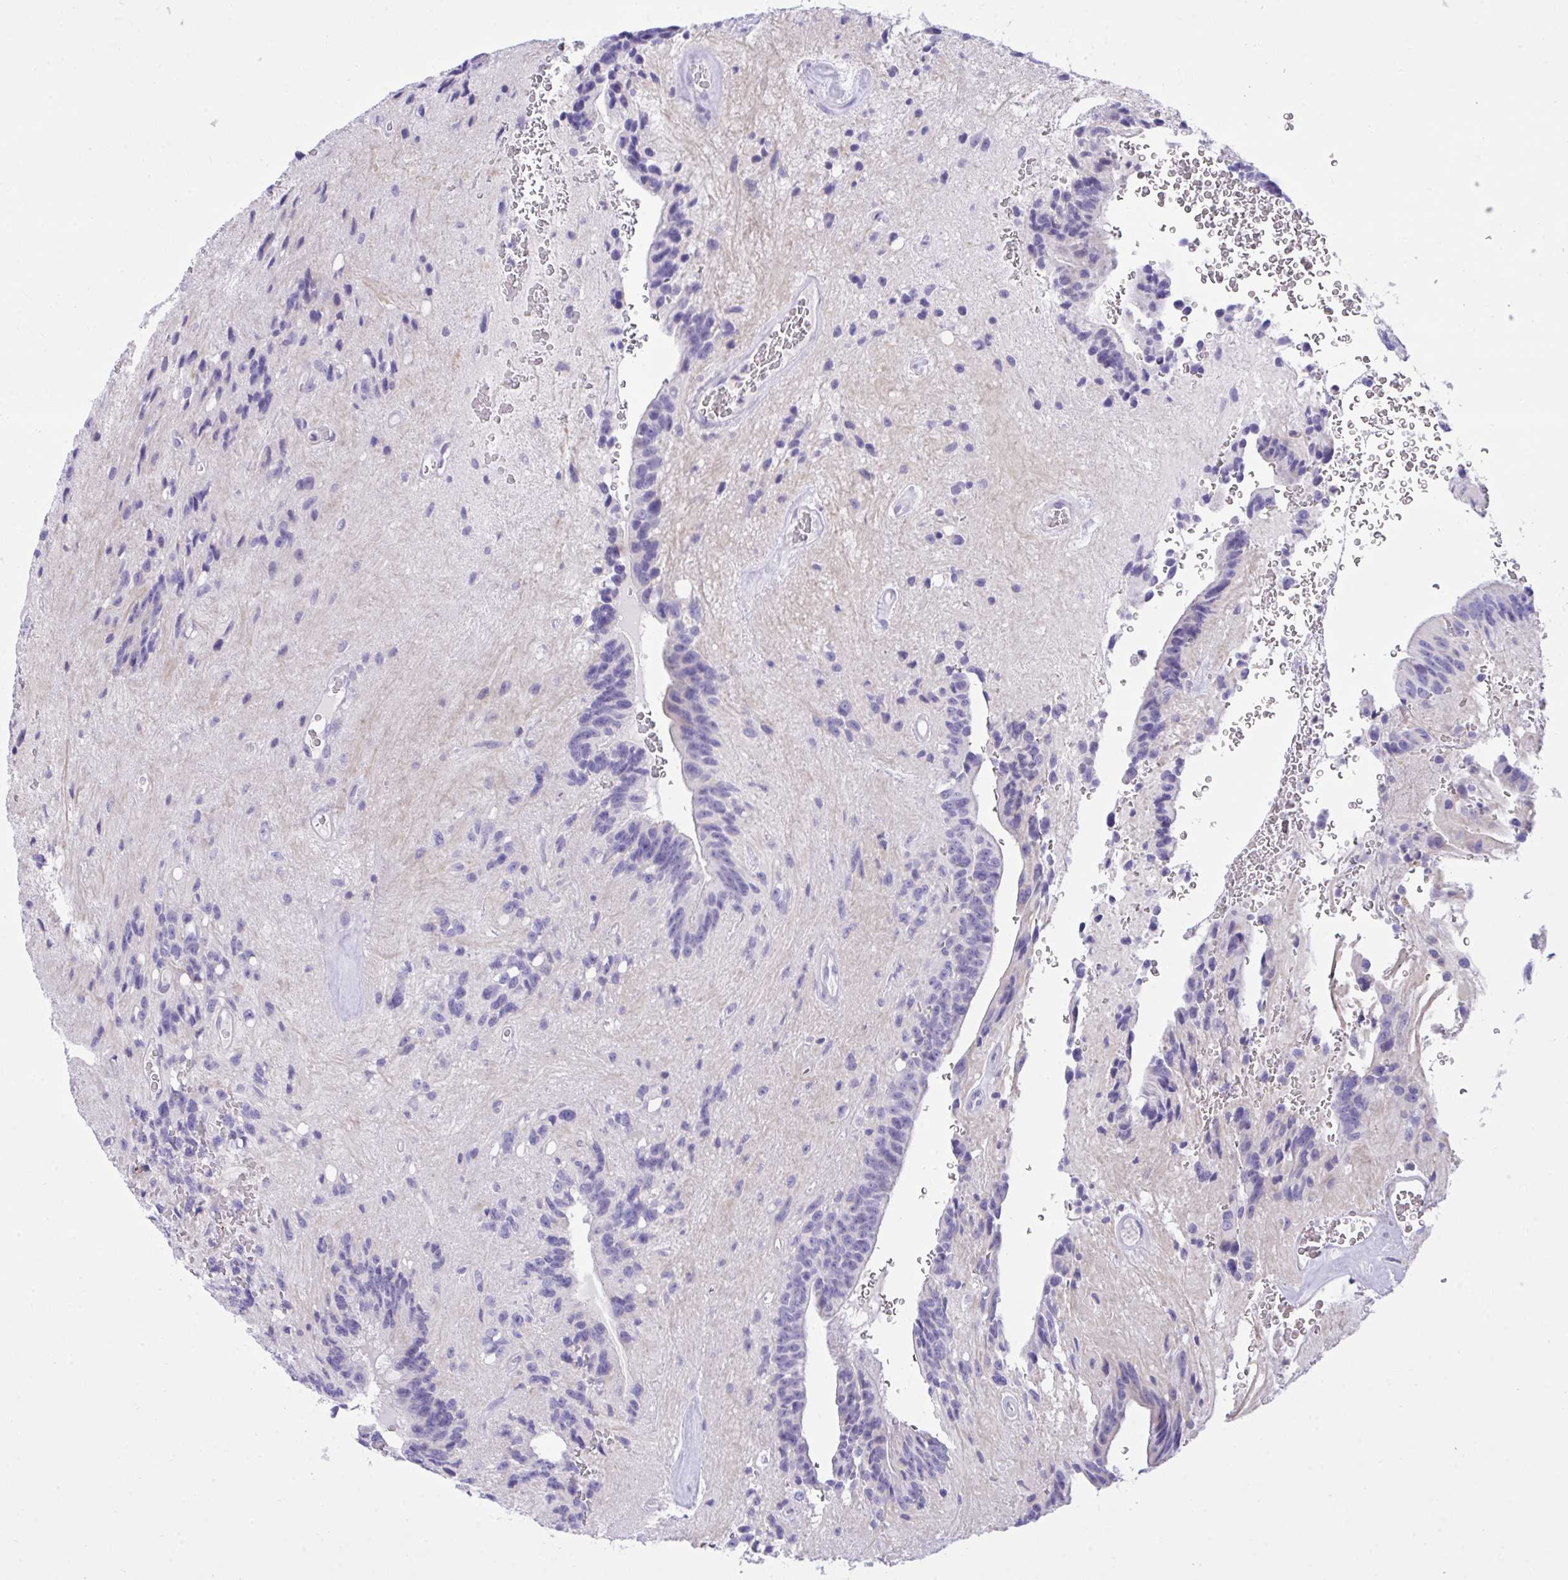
{"staining": {"intensity": "negative", "quantity": "none", "location": "none"}, "tissue": "glioma", "cell_type": "Tumor cells", "image_type": "cancer", "snomed": [{"axis": "morphology", "description": "Glioma, malignant, Low grade"}, {"axis": "topography", "description": "Brain"}], "caption": "DAB (3,3'-diaminobenzidine) immunohistochemical staining of glioma reveals no significant positivity in tumor cells.", "gene": "PLEKHH1", "patient": {"sex": "male", "age": 31}}